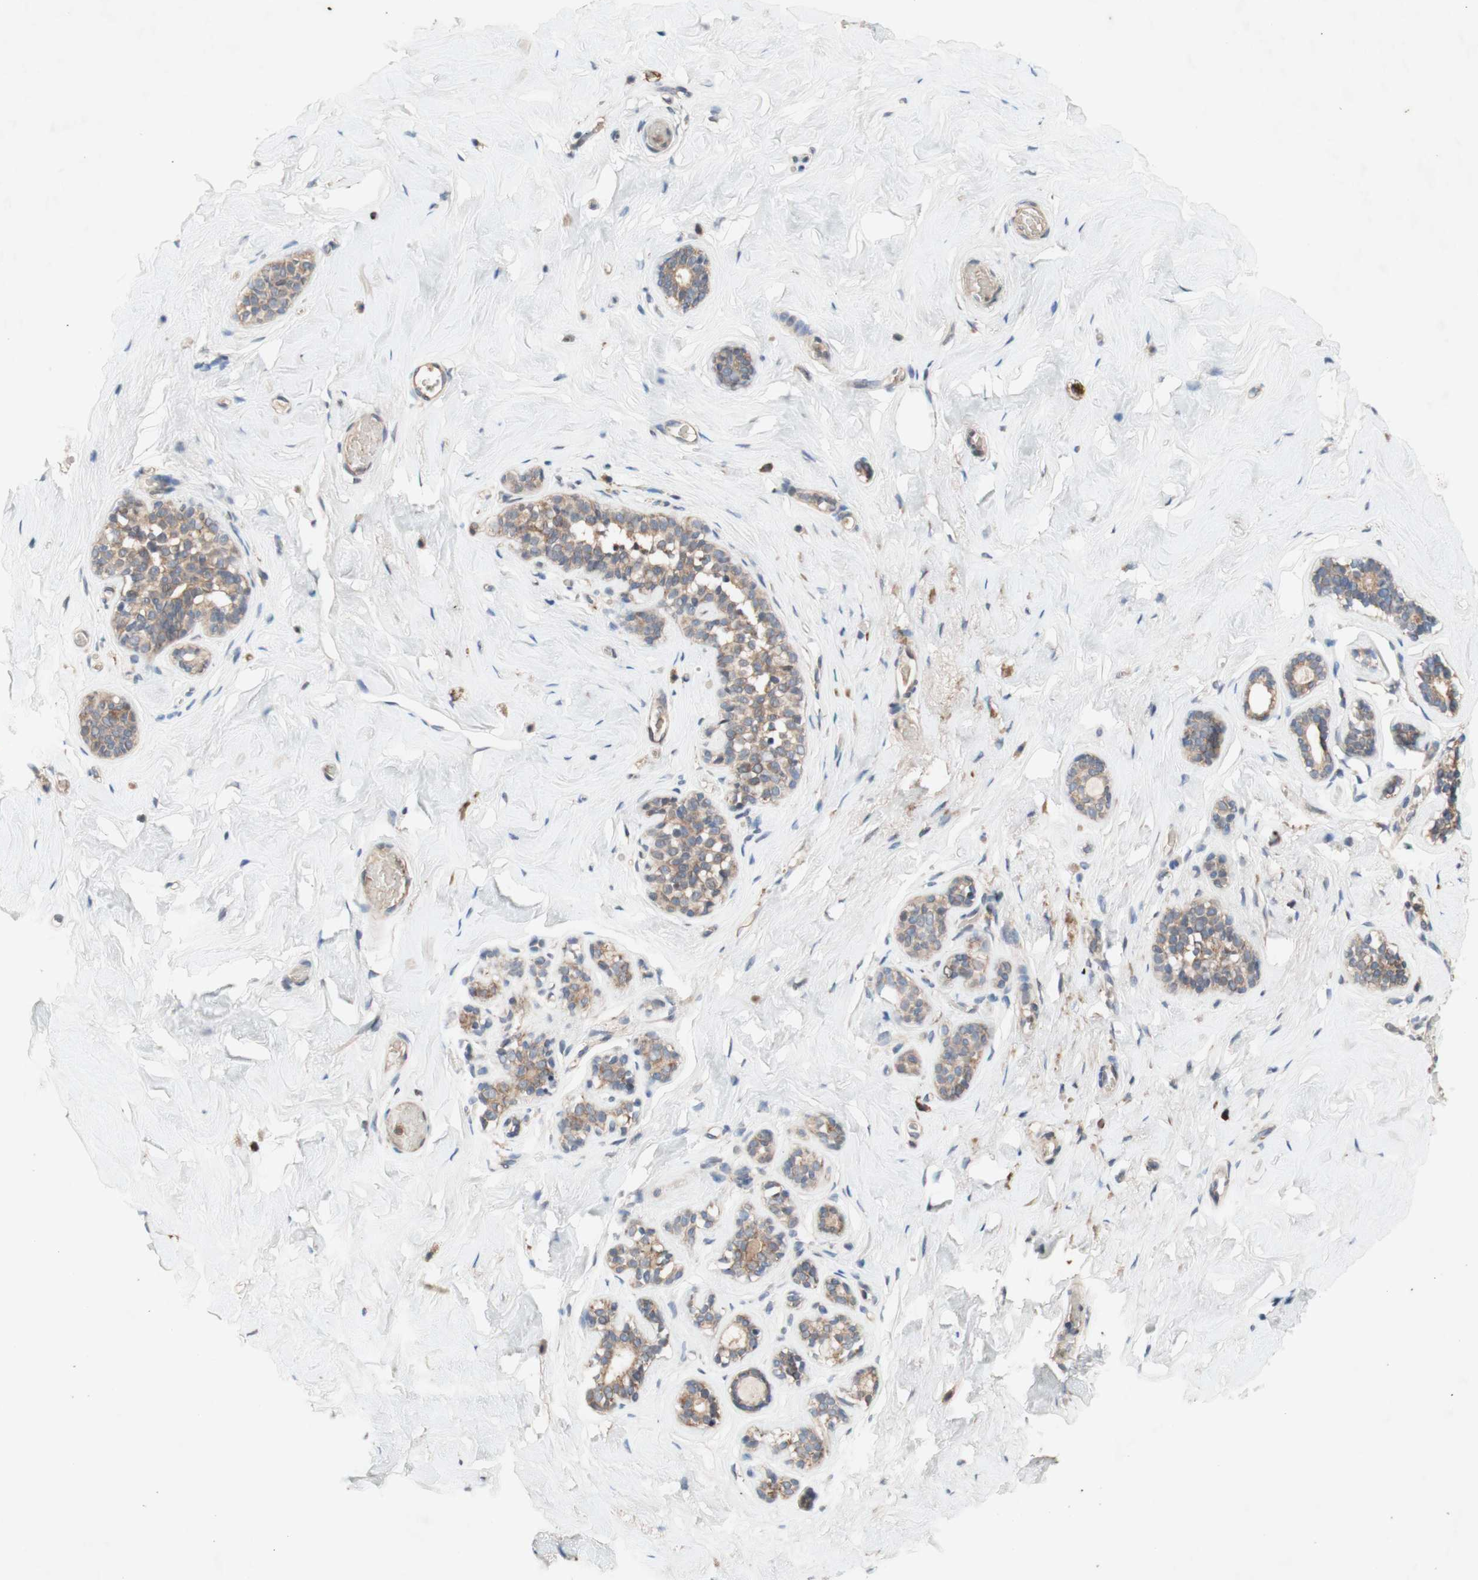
{"staining": {"intensity": "negative", "quantity": "none", "location": "none"}, "tissue": "breast", "cell_type": "Adipocytes", "image_type": "normal", "snomed": [{"axis": "morphology", "description": "Normal tissue, NOS"}, {"axis": "topography", "description": "Breast"}], "caption": "High power microscopy histopathology image of an immunohistochemistry image of benign breast, revealing no significant positivity in adipocytes.", "gene": "DDOST", "patient": {"sex": "female", "age": 75}}